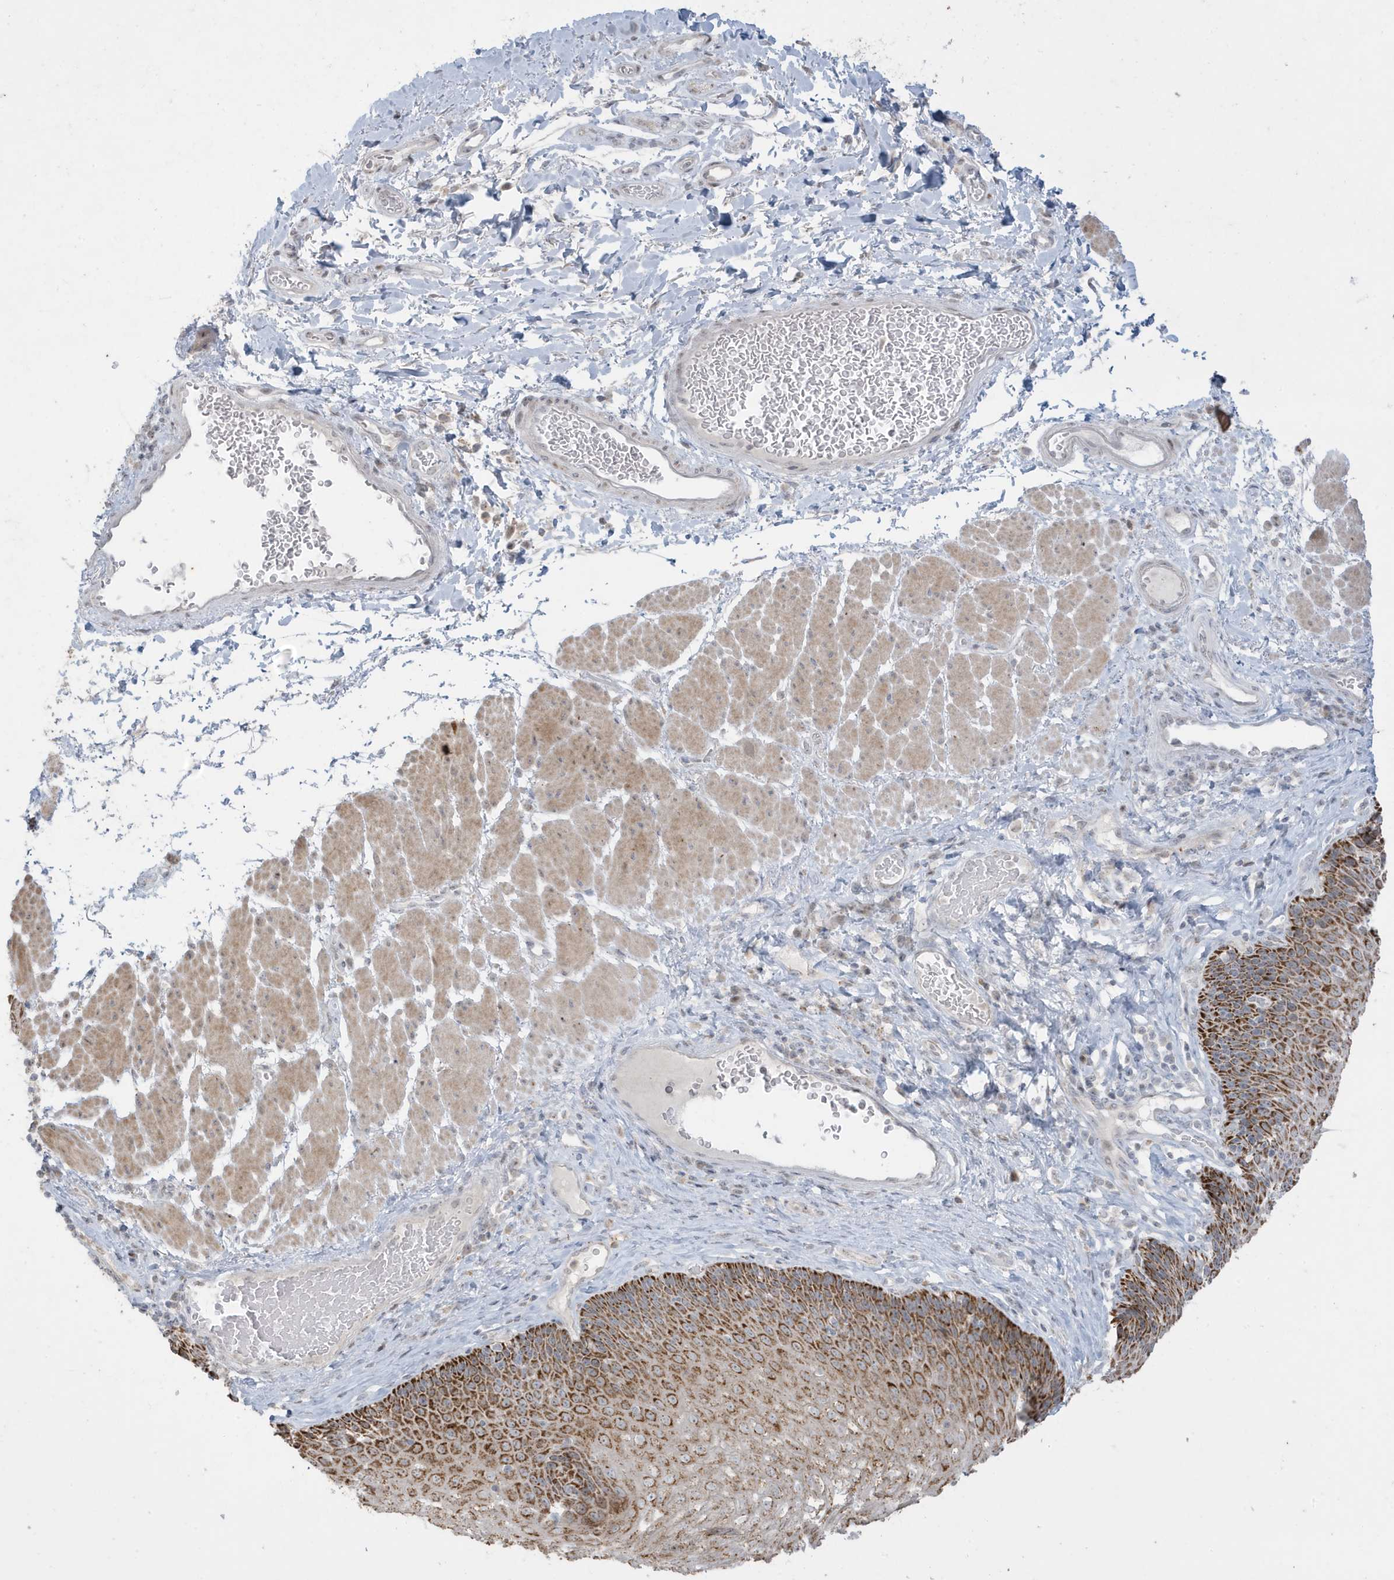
{"staining": {"intensity": "moderate", "quantity": ">75%", "location": "cytoplasmic/membranous"}, "tissue": "esophagus", "cell_type": "Squamous epithelial cells", "image_type": "normal", "snomed": [{"axis": "morphology", "description": "Normal tissue, NOS"}, {"axis": "topography", "description": "Esophagus"}], "caption": "Brown immunohistochemical staining in normal esophagus demonstrates moderate cytoplasmic/membranous staining in about >75% of squamous epithelial cells.", "gene": "FNDC1", "patient": {"sex": "female", "age": 66}}